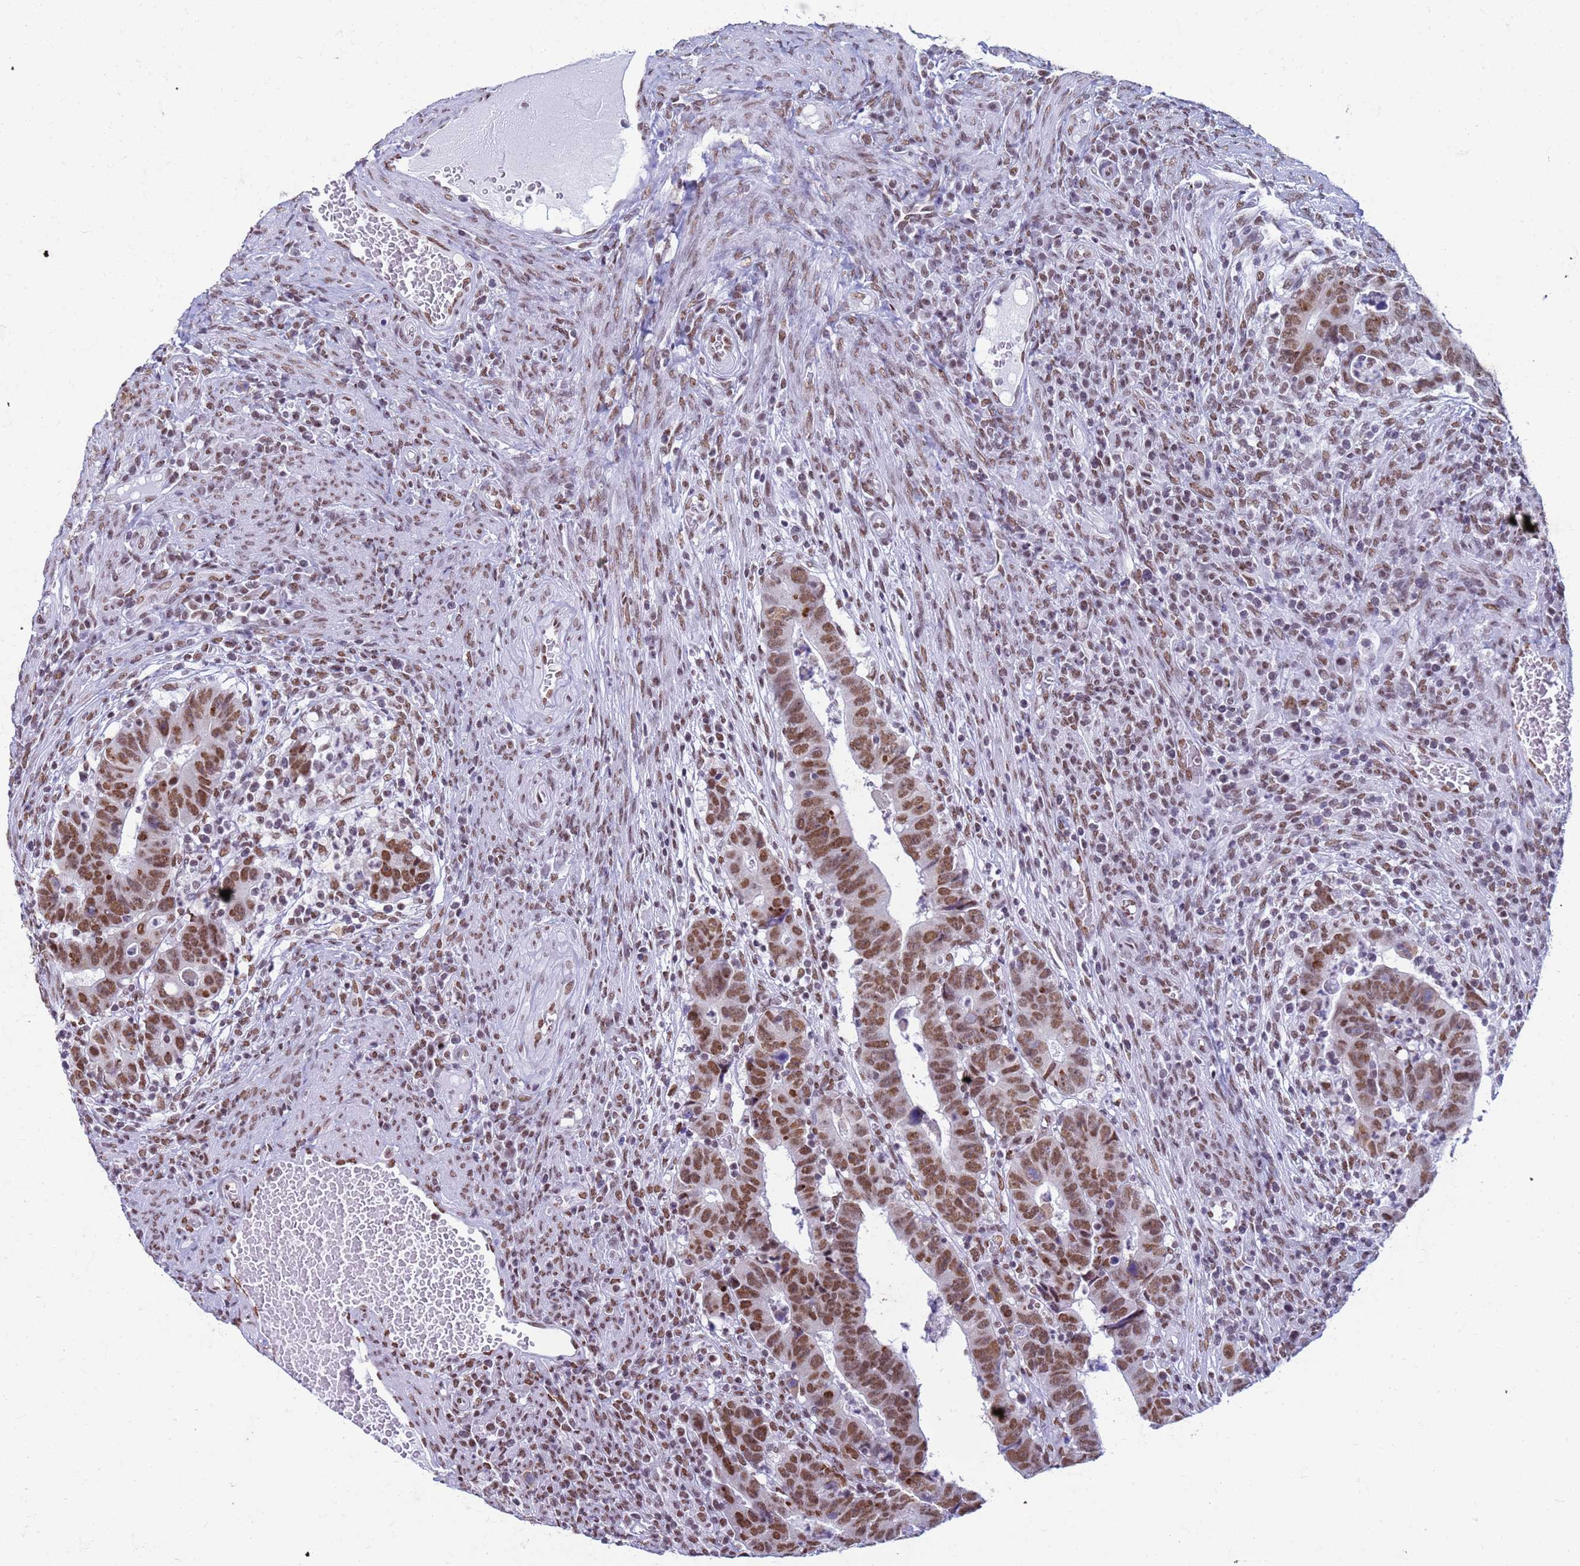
{"staining": {"intensity": "moderate", "quantity": ">75%", "location": "nuclear"}, "tissue": "colorectal cancer", "cell_type": "Tumor cells", "image_type": "cancer", "snomed": [{"axis": "morphology", "description": "Normal tissue, NOS"}, {"axis": "morphology", "description": "Adenocarcinoma, NOS"}, {"axis": "topography", "description": "Rectum"}], "caption": "Immunohistochemistry (IHC) photomicrograph of colorectal cancer stained for a protein (brown), which shows medium levels of moderate nuclear positivity in approximately >75% of tumor cells.", "gene": "FAM170B", "patient": {"sex": "female", "age": 65}}